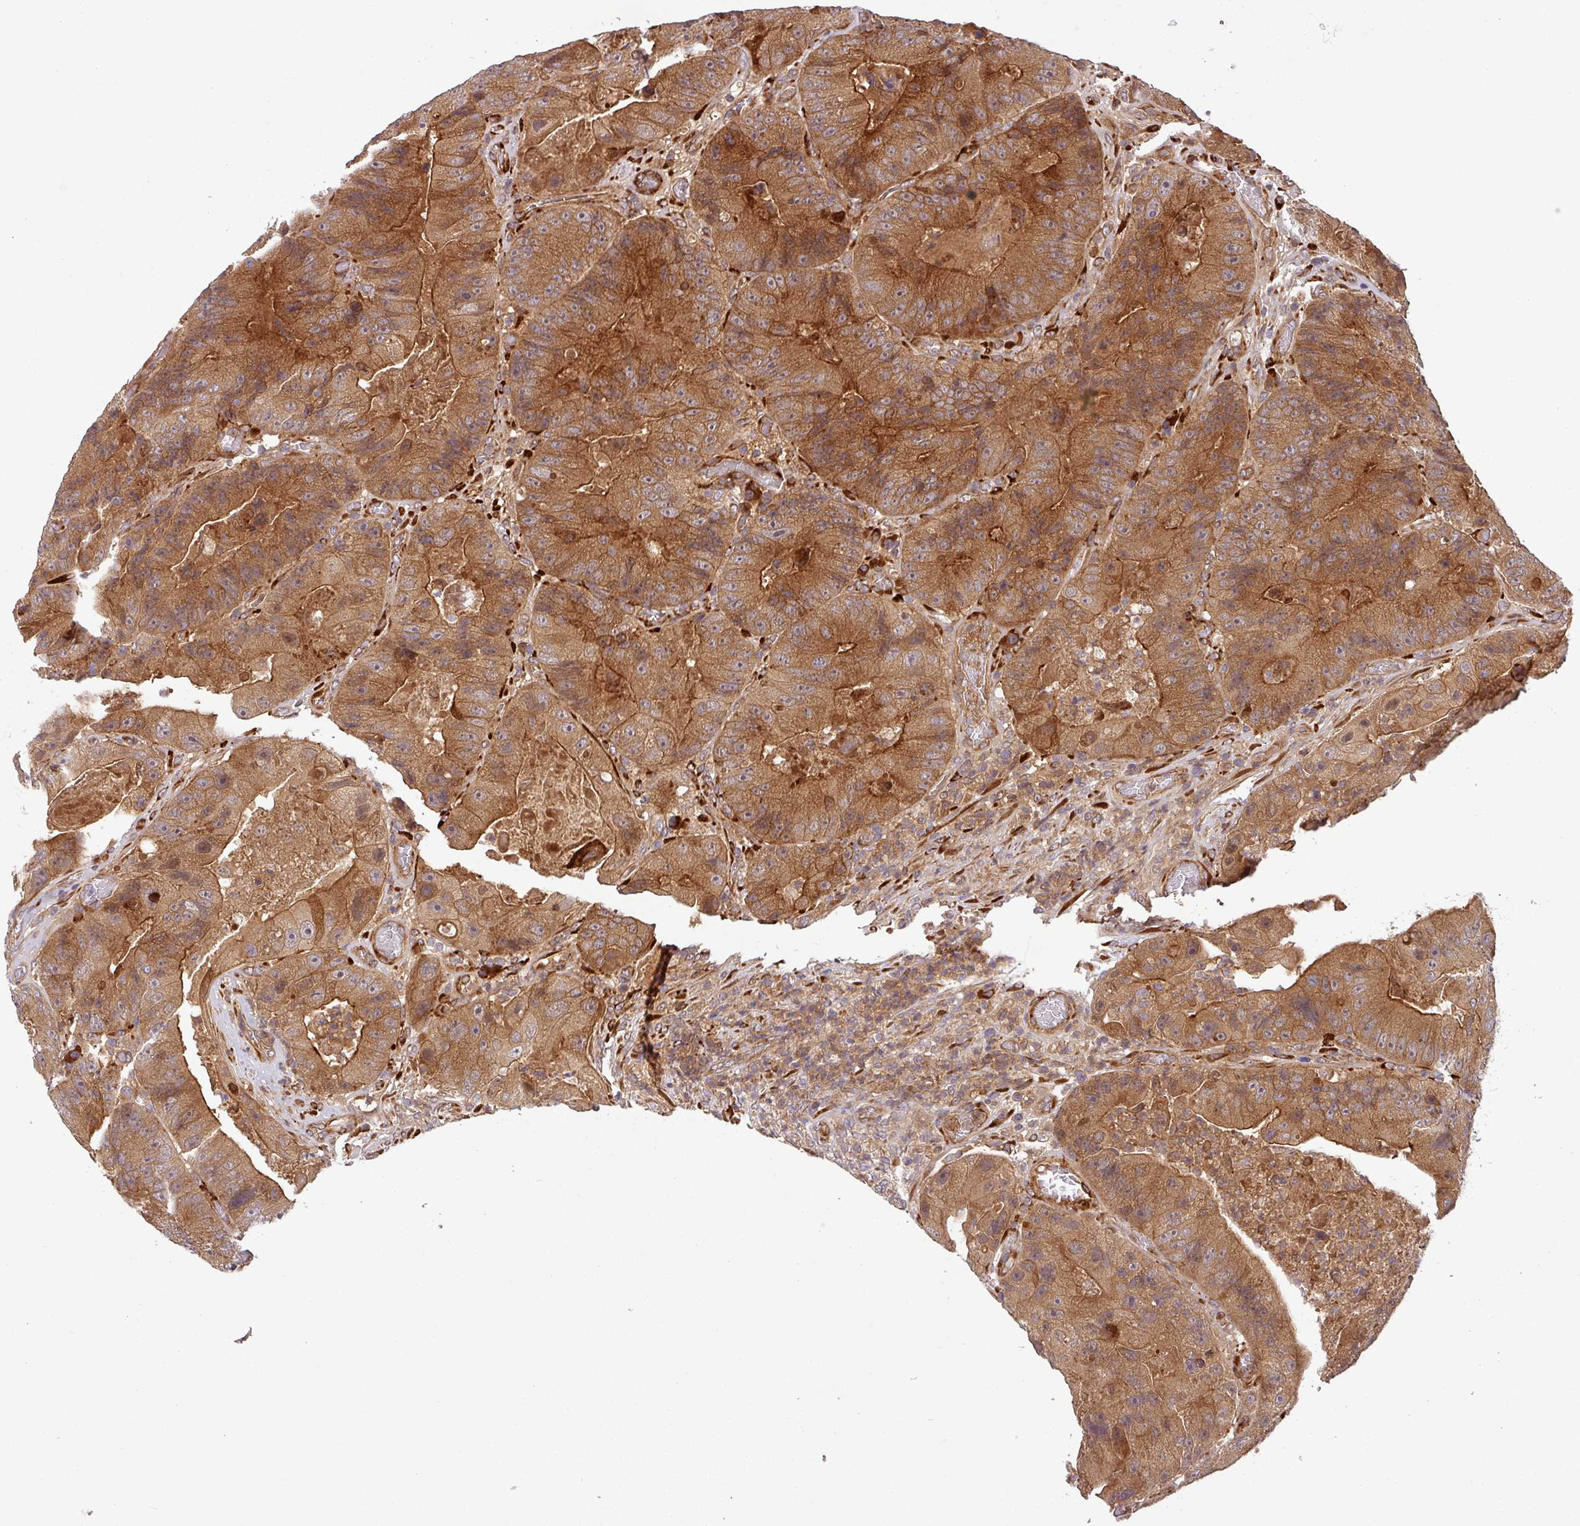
{"staining": {"intensity": "strong", "quantity": ">75%", "location": "cytoplasmic/membranous"}, "tissue": "colorectal cancer", "cell_type": "Tumor cells", "image_type": "cancer", "snomed": [{"axis": "morphology", "description": "Adenocarcinoma, NOS"}, {"axis": "topography", "description": "Colon"}], "caption": "Immunohistochemistry micrograph of neoplastic tissue: adenocarcinoma (colorectal) stained using immunohistochemistry (IHC) shows high levels of strong protein expression localized specifically in the cytoplasmic/membranous of tumor cells, appearing as a cytoplasmic/membranous brown color.", "gene": "ART1", "patient": {"sex": "female", "age": 86}}